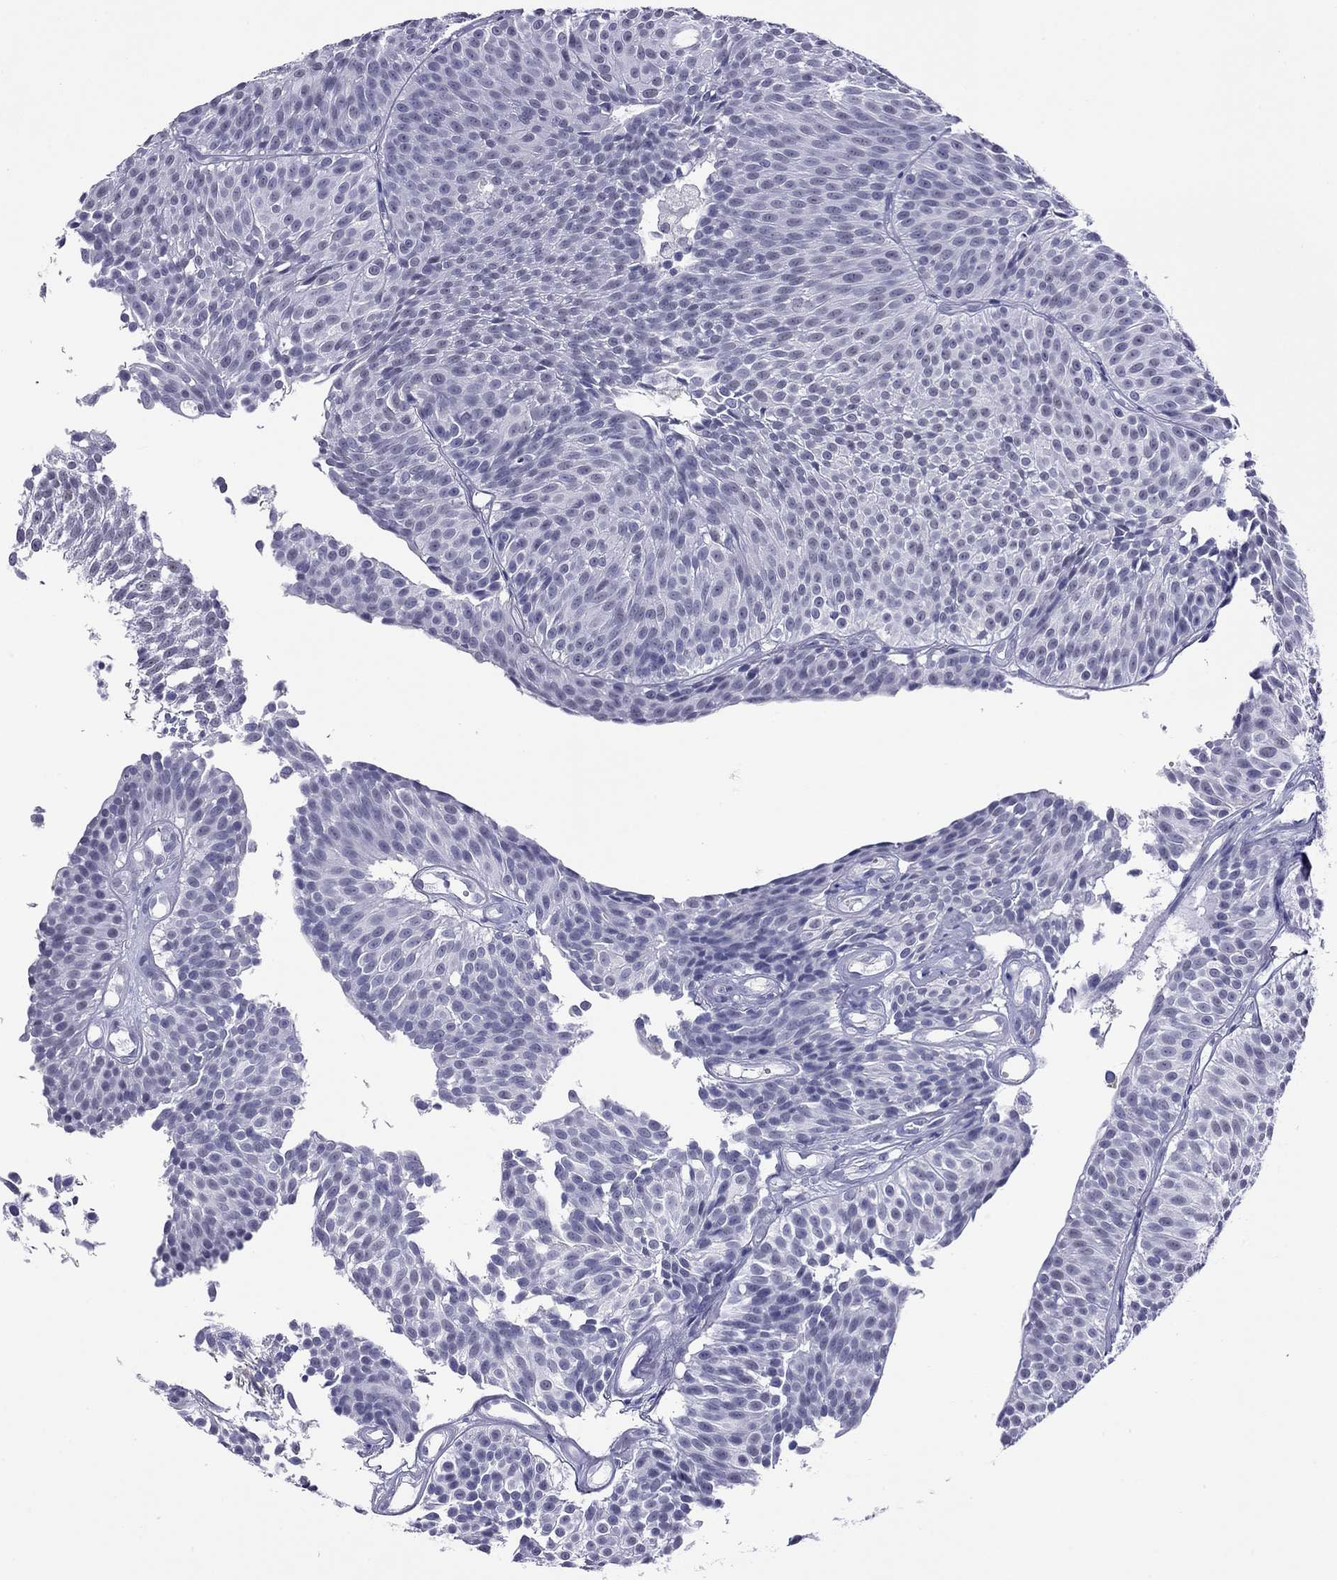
{"staining": {"intensity": "negative", "quantity": "none", "location": "none"}, "tissue": "urothelial cancer", "cell_type": "Tumor cells", "image_type": "cancer", "snomed": [{"axis": "morphology", "description": "Urothelial carcinoma, Low grade"}, {"axis": "topography", "description": "Urinary bladder"}], "caption": "IHC of human urothelial cancer shows no staining in tumor cells. (Brightfield microscopy of DAB (3,3'-diaminobenzidine) immunohistochemistry (IHC) at high magnification).", "gene": "SLC30A8", "patient": {"sex": "male", "age": 63}}